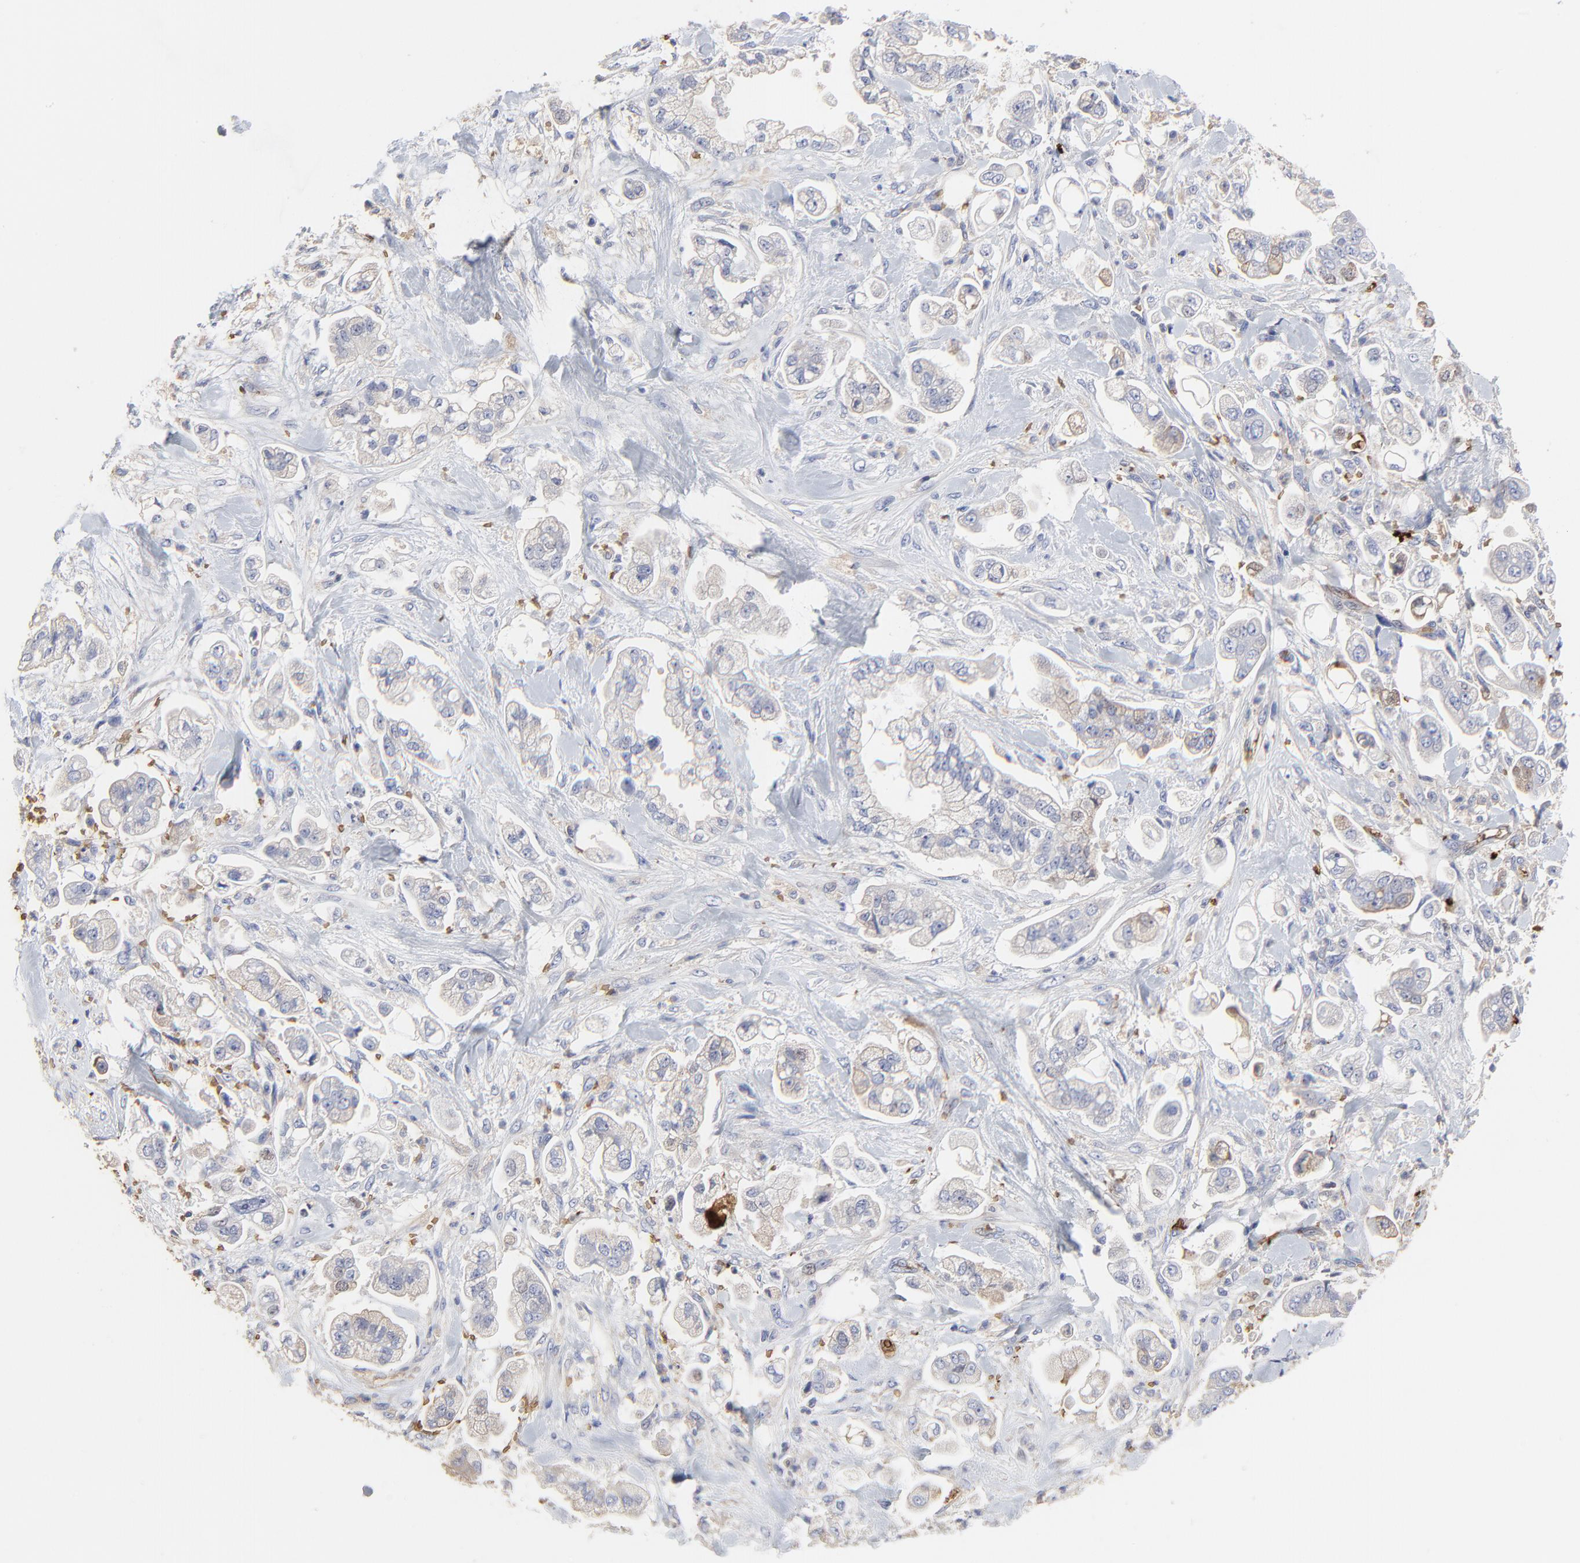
{"staining": {"intensity": "weak", "quantity": "<25%", "location": "cytoplasmic/membranous"}, "tissue": "stomach cancer", "cell_type": "Tumor cells", "image_type": "cancer", "snomed": [{"axis": "morphology", "description": "Adenocarcinoma, NOS"}, {"axis": "topography", "description": "Stomach"}], "caption": "This is an immunohistochemistry image of human stomach cancer. There is no expression in tumor cells.", "gene": "PAG1", "patient": {"sex": "male", "age": 62}}